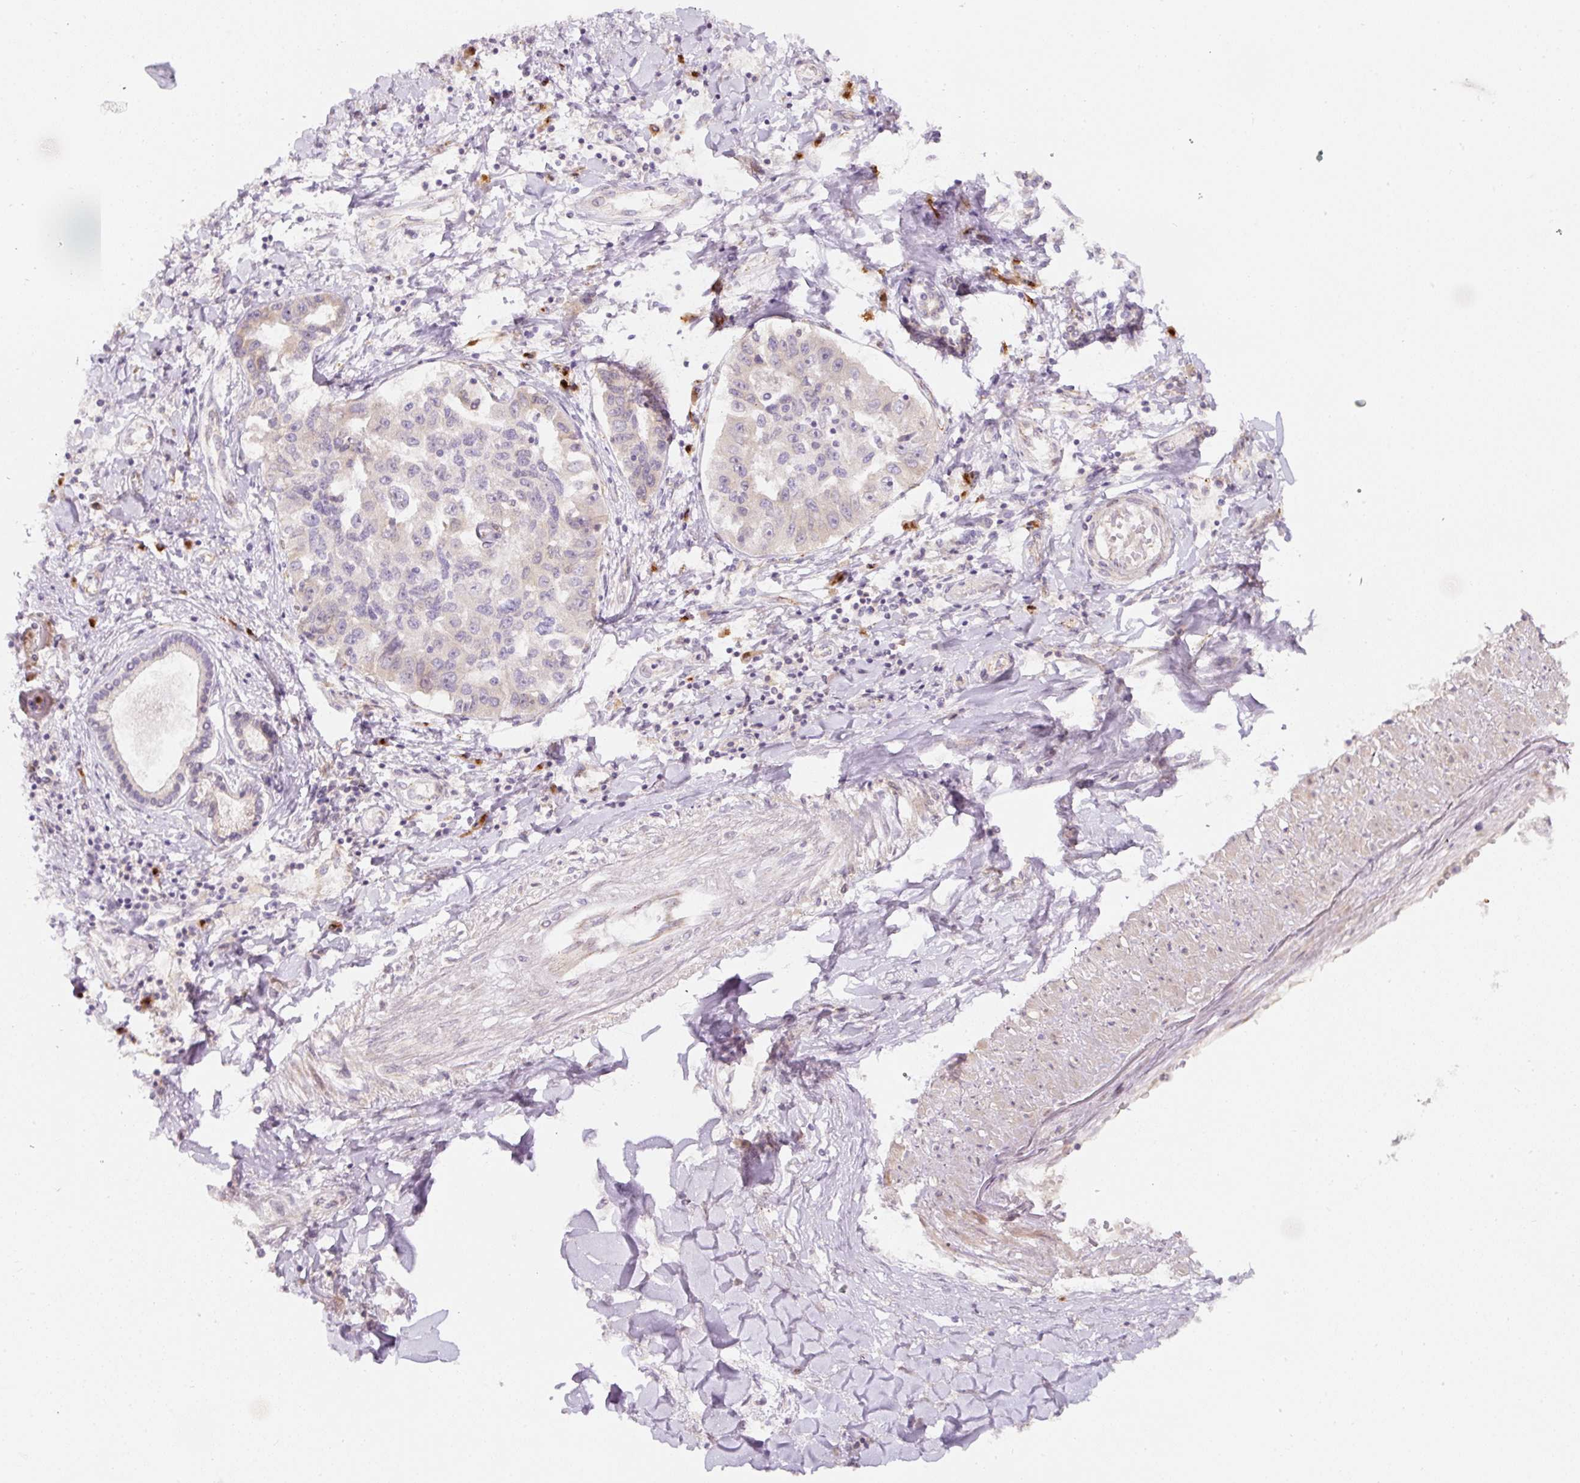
{"staining": {"intensity": "weak", "quantity": "<25%", "location": "cytoplasmic/membranous"}, "tissue": "liver cancer", "cell_type": "Tumor cells", "image_type": "cancer", "snomed": [{"axis": "morphology", "description": "Cholangiocarcinoma"}, {"axis": "topography", "description": "Liver"}], "caption": "This is a photomicrograph of IHC staining of liver cancer (cholangiocarcinoma), which shows no expression in tumor cells.", "gene": "NBPF11", "patient": {"sex": "male", "age": 59}}